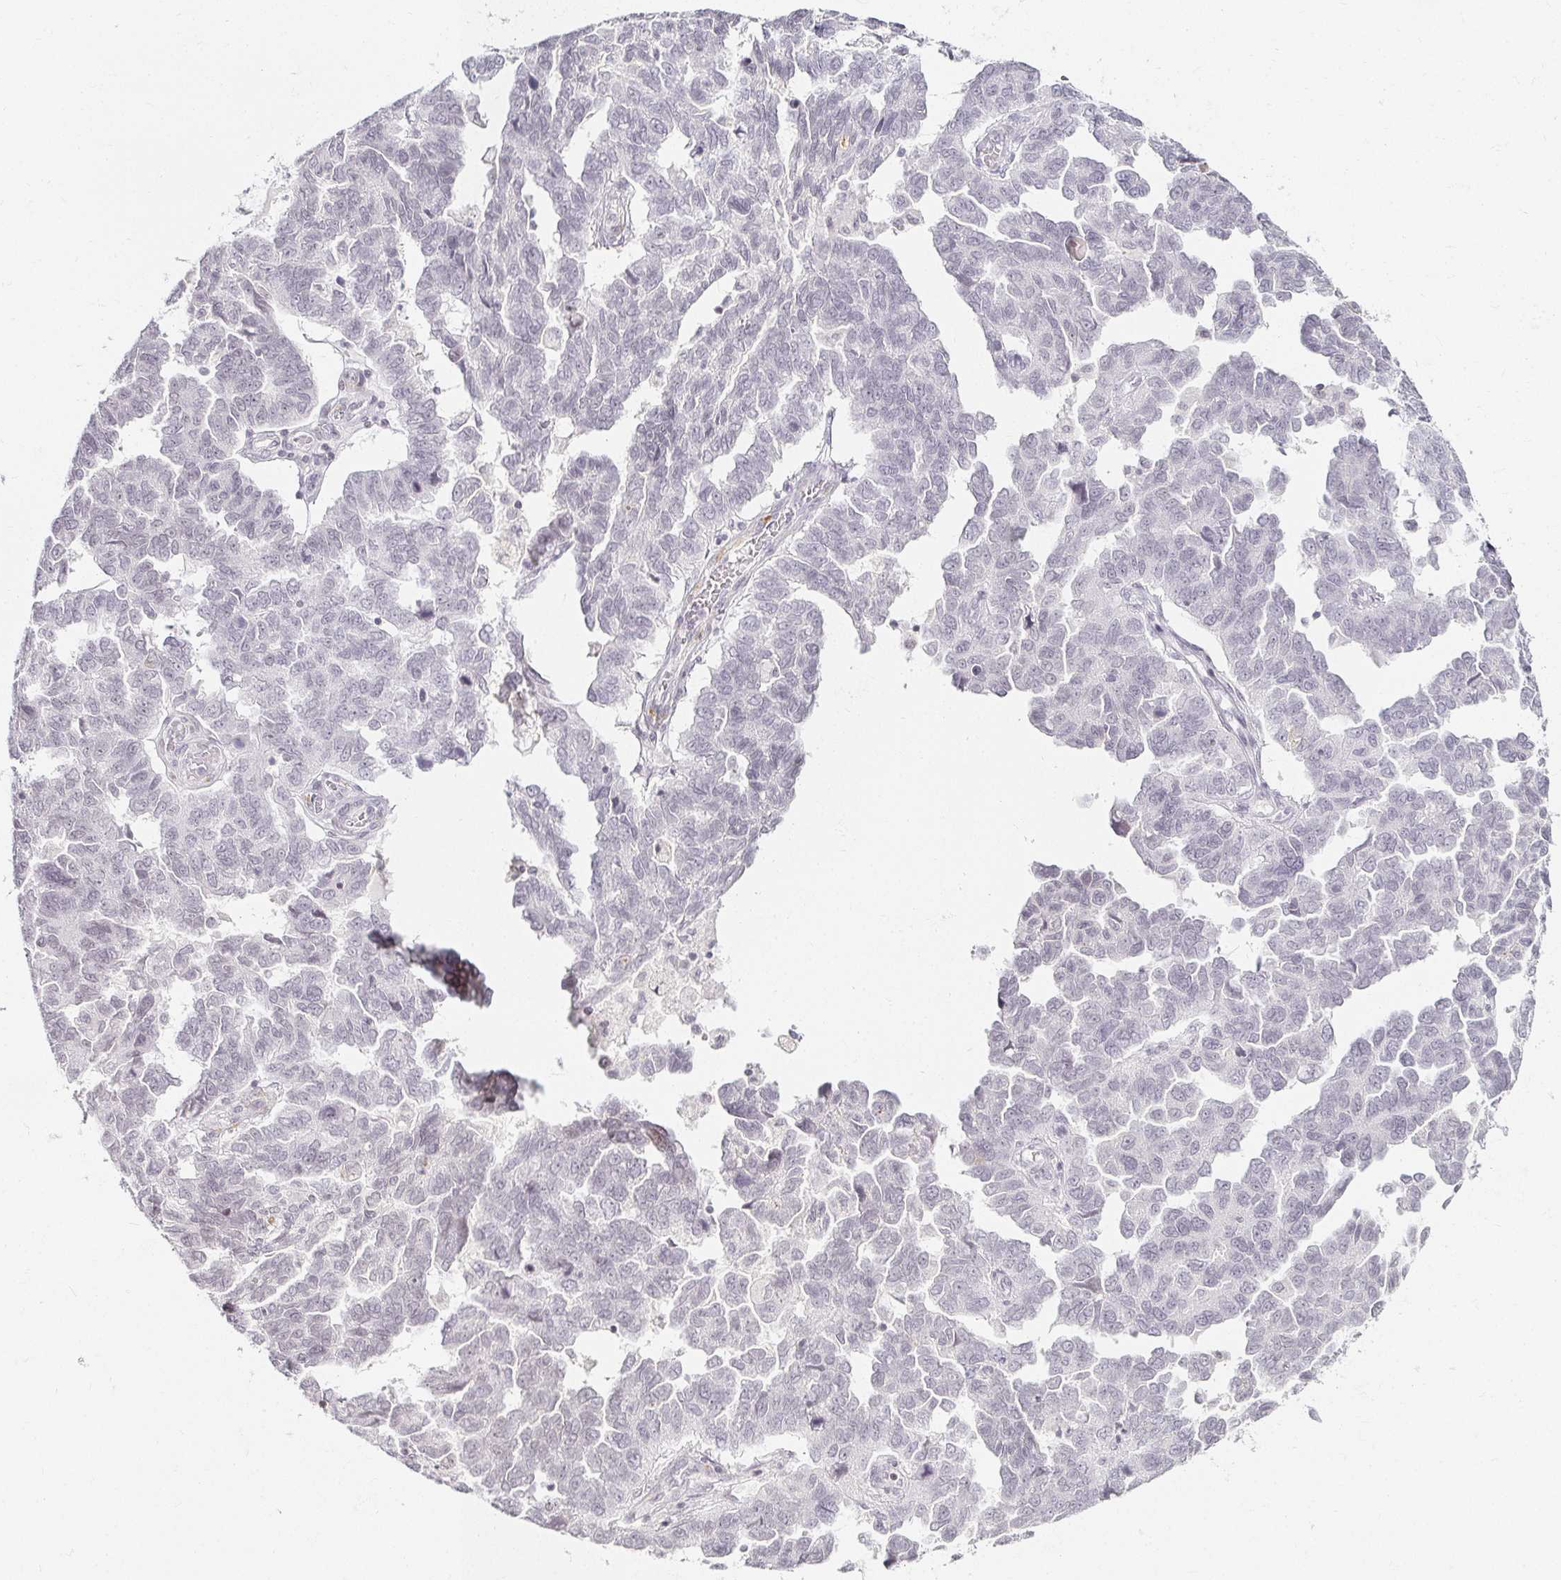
{"staining": {"intensity": "negative", "quantity": "none", "location": "none"}, "tissue": "ovarian cancer", "cell_type": "Tumor cells", "image_type": "cancer", "snomed": [{"axis": "morphology", "description": "Cystadenocarcinoma, serous, NOS"}, {"axis": "topography", "description": "Ovary"}], "caption": "This is a image of immunohistochemistry (IHC) staining of serous cystadenocarcinoma (ovarian), which shows no positivity in tumor cells.", "gene": "ACAN", "patient": {"sex": "female", "age": 64}}